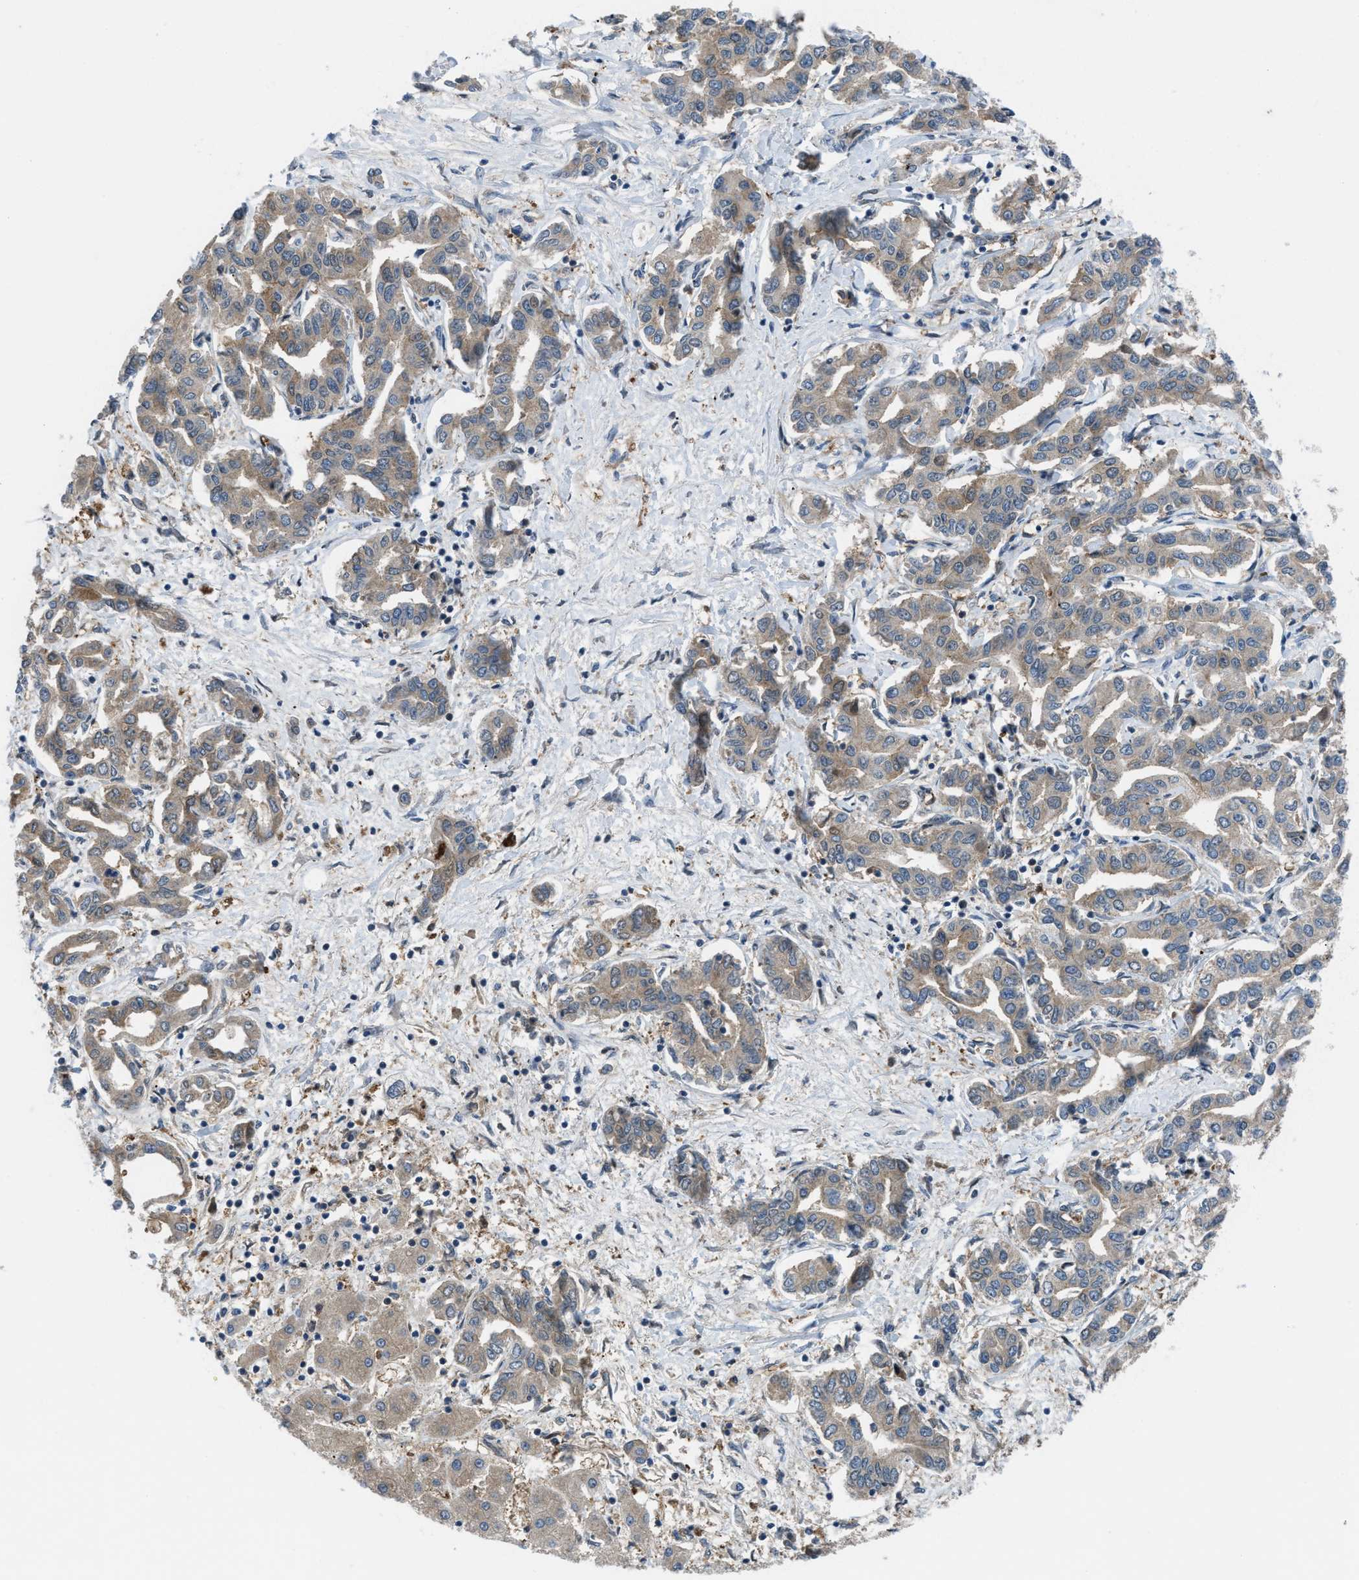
{"staining": {"intensity": "weak", "quantity": ">75%", "location": "cytoplasmic/membranous"}, "tissue": "liver cancer", "cell_type": "Tumor cells", "image_type": "cancer", "snomed": [{"axis": "morphology", "description": "Cholangiocarcinoma"}, {"axis": "topography", "description": "Liver"}], "caption": "Protein staining displays weak cytoplasmic/membranous positivity in about >75% of tumor cells in liver cholangiocarcinoma. (brown staining indicates protein expression, while blue staining denotes nuclei).", "gene": "BAZ2B", "patient": {"sex": "male", "age": 59}}